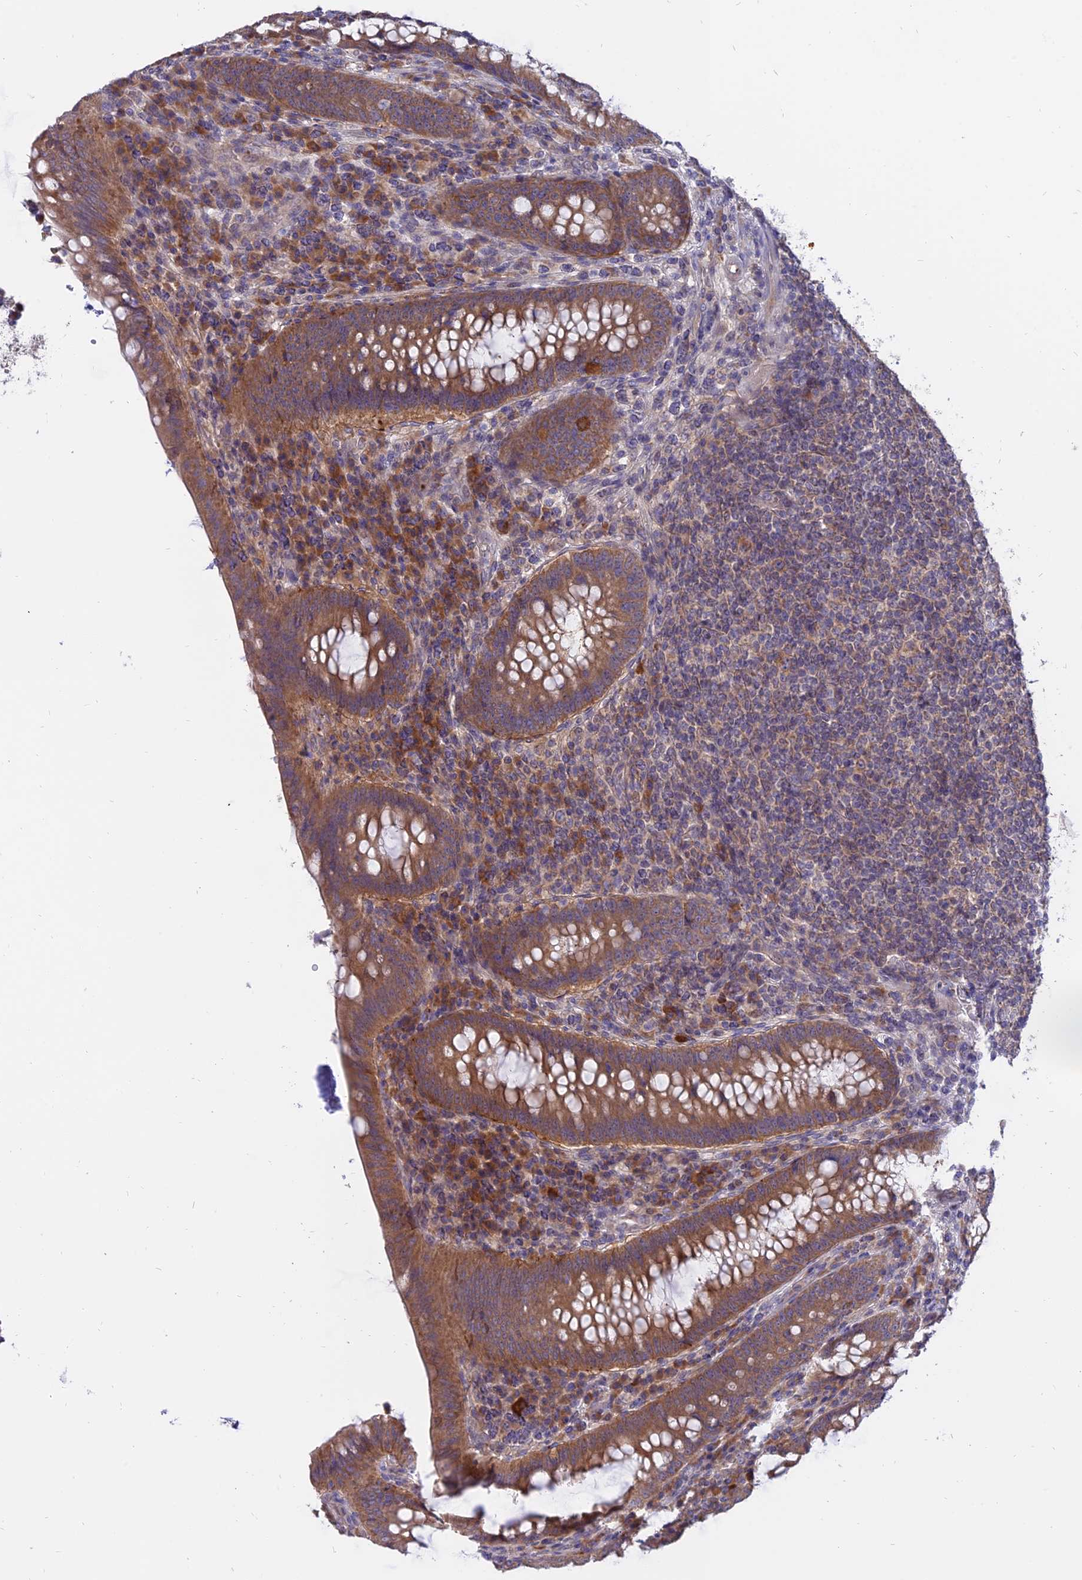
{"staining": {"intensity": "moderate", "quantity": ">75%", "location": "cytoplasmic/membranous"}, "tissue": "appendix", "cell_type": "Glandular cells", "image_type": "normal", "snomed": [{"axis": "morphology", "description": "Normal tissue, NOS"}, {"axis": "topography", "description": "Appendix"}], "caption": "Protein staining reveals moderate cytoplasmic/membranous positivity in approximately >75% of glandular cells in unremarkable appendix.", "gene": "IL21R", "patient": {"sex": "male", "age": 78}}